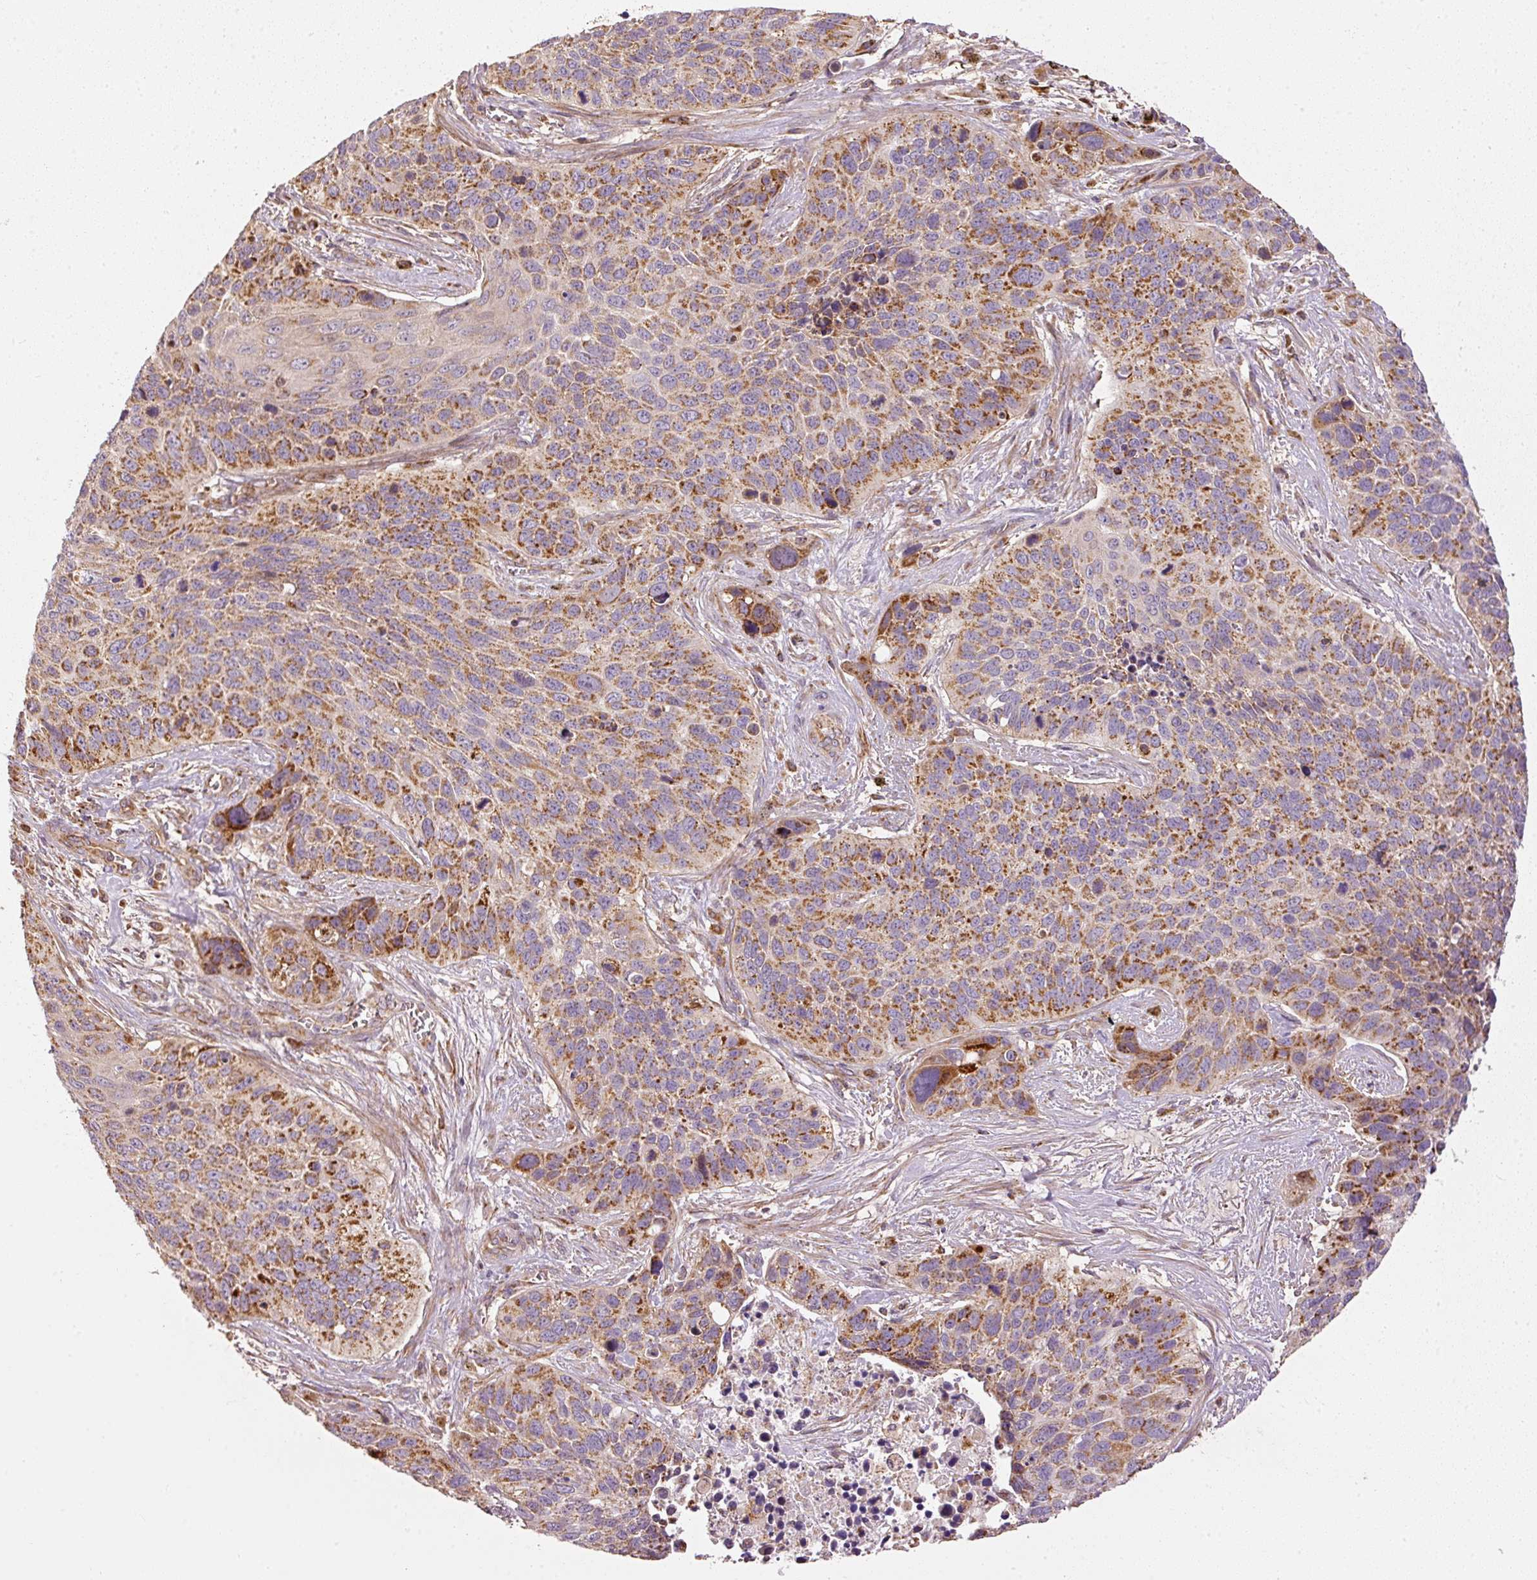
{"staining": {"intensity": "strong", "quantity": ">75%", "location": "cytoplasmic/membranous"}, "tissue": "lung cancer", "cell_type": "Tumor cells", "image_type": "cancer", "snomed": [{"axis": "morphology", "description": "Squamous cell carcinoma, NOS"}, {"axis": "topography", "description": "Lung"}], "caption": "A brown stain highlights strong cytoplasmic/membranous expression of a protein in lung cancer (squamous cell carcinoma) tumor cells.", "gene": "MTHFD1L", "patient": {"sex": "male", "age": 62}}